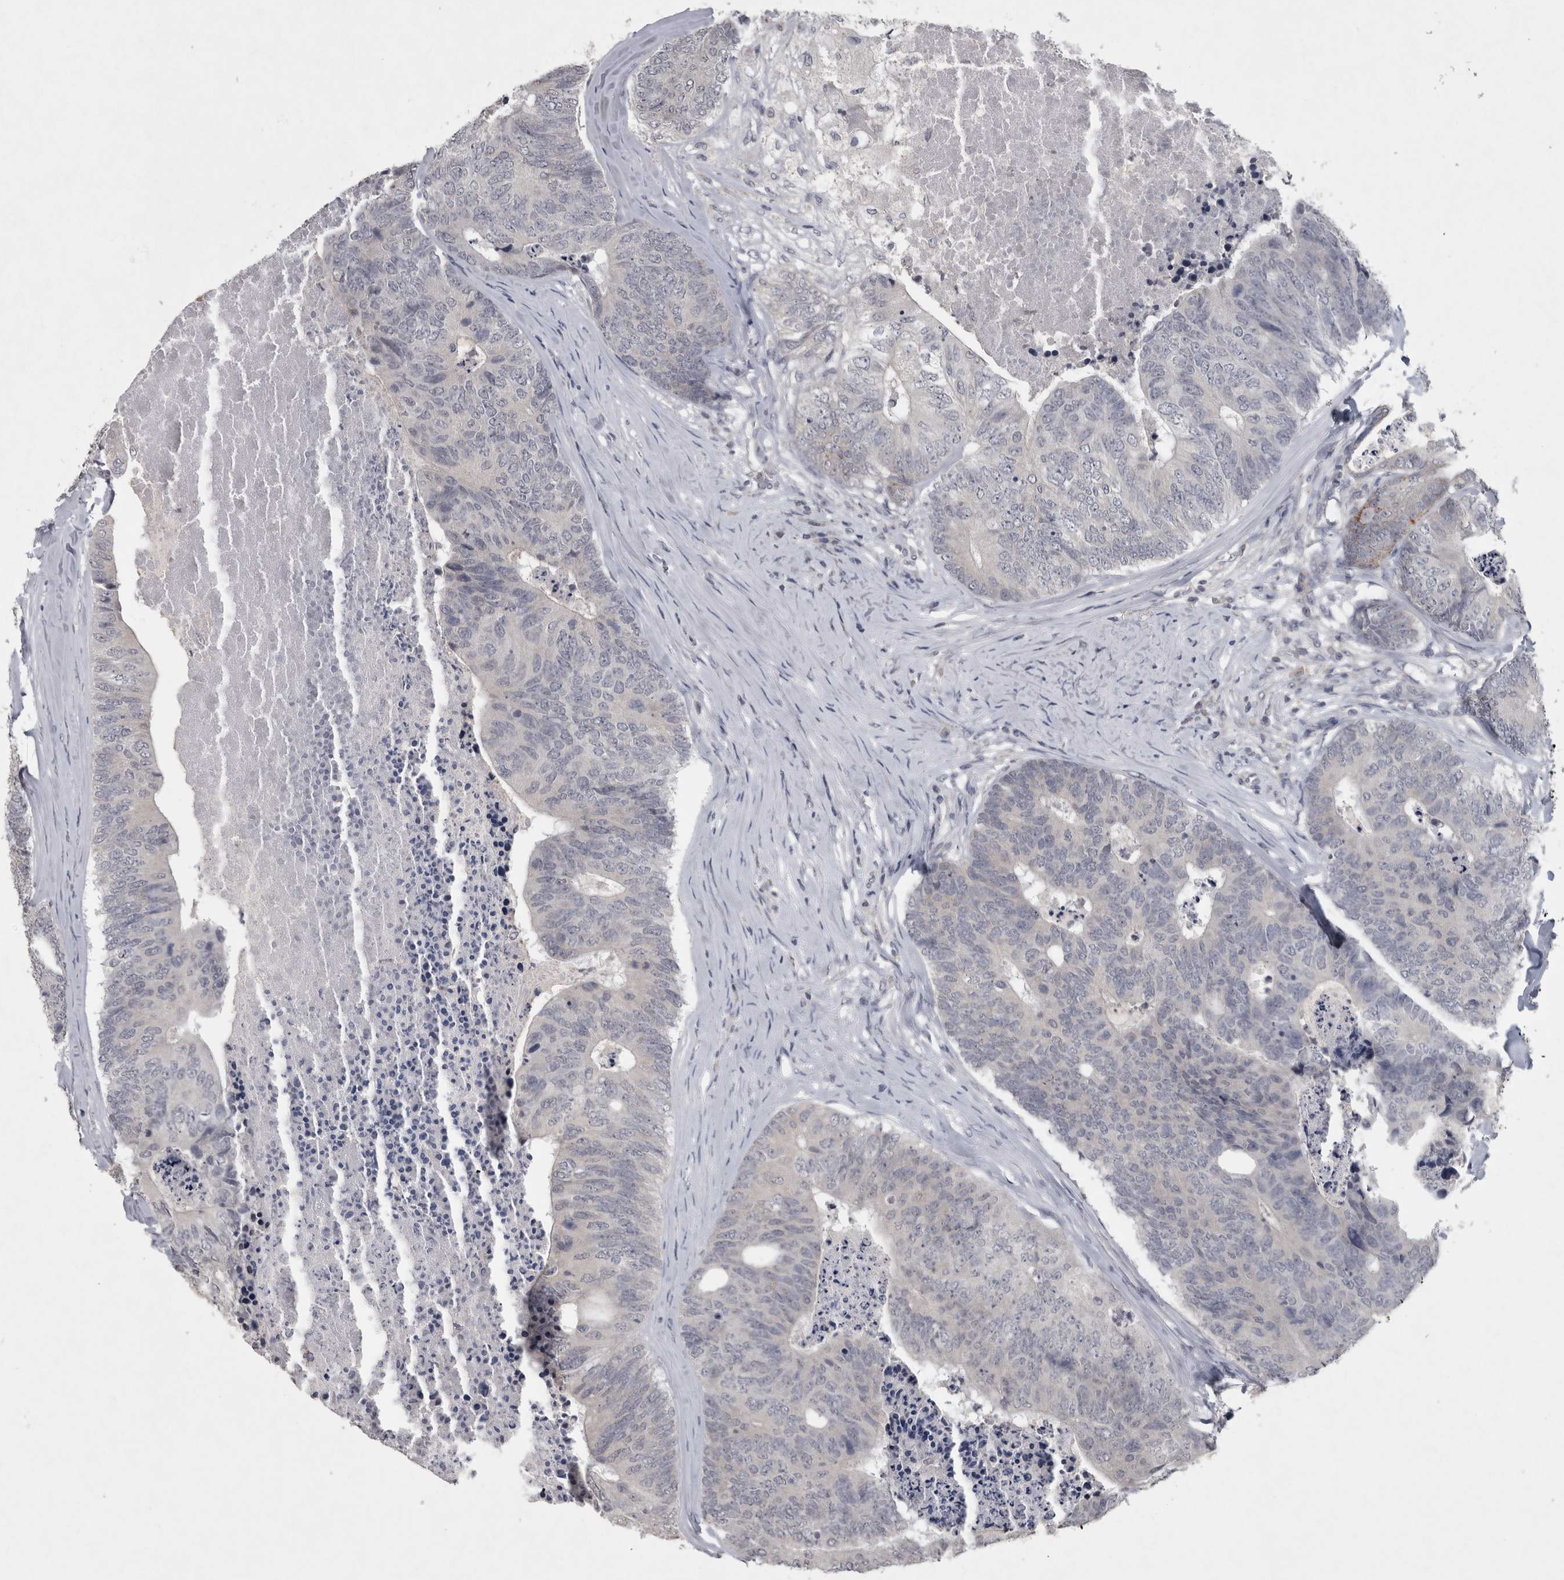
{"staining": {"intensity": "negative", "quantity": "none", "location": "none"}, "tissue": "colorectal cancer", "cell_type": "Tumor cells", "image_type": "cancer", "snomed": [{"axis": "morphology", "description": "Adenocarcinoma, NOS"}, {"axis": "topography", "description": "Colon"}], "caption": "Human adenocarcinoma (colorectal) stained for a protein using immunohistochemistry (IHC) shows no staining in tumor cells.", "gene": "WNT7A", "patient": {"sex": "female", "age": 67}}